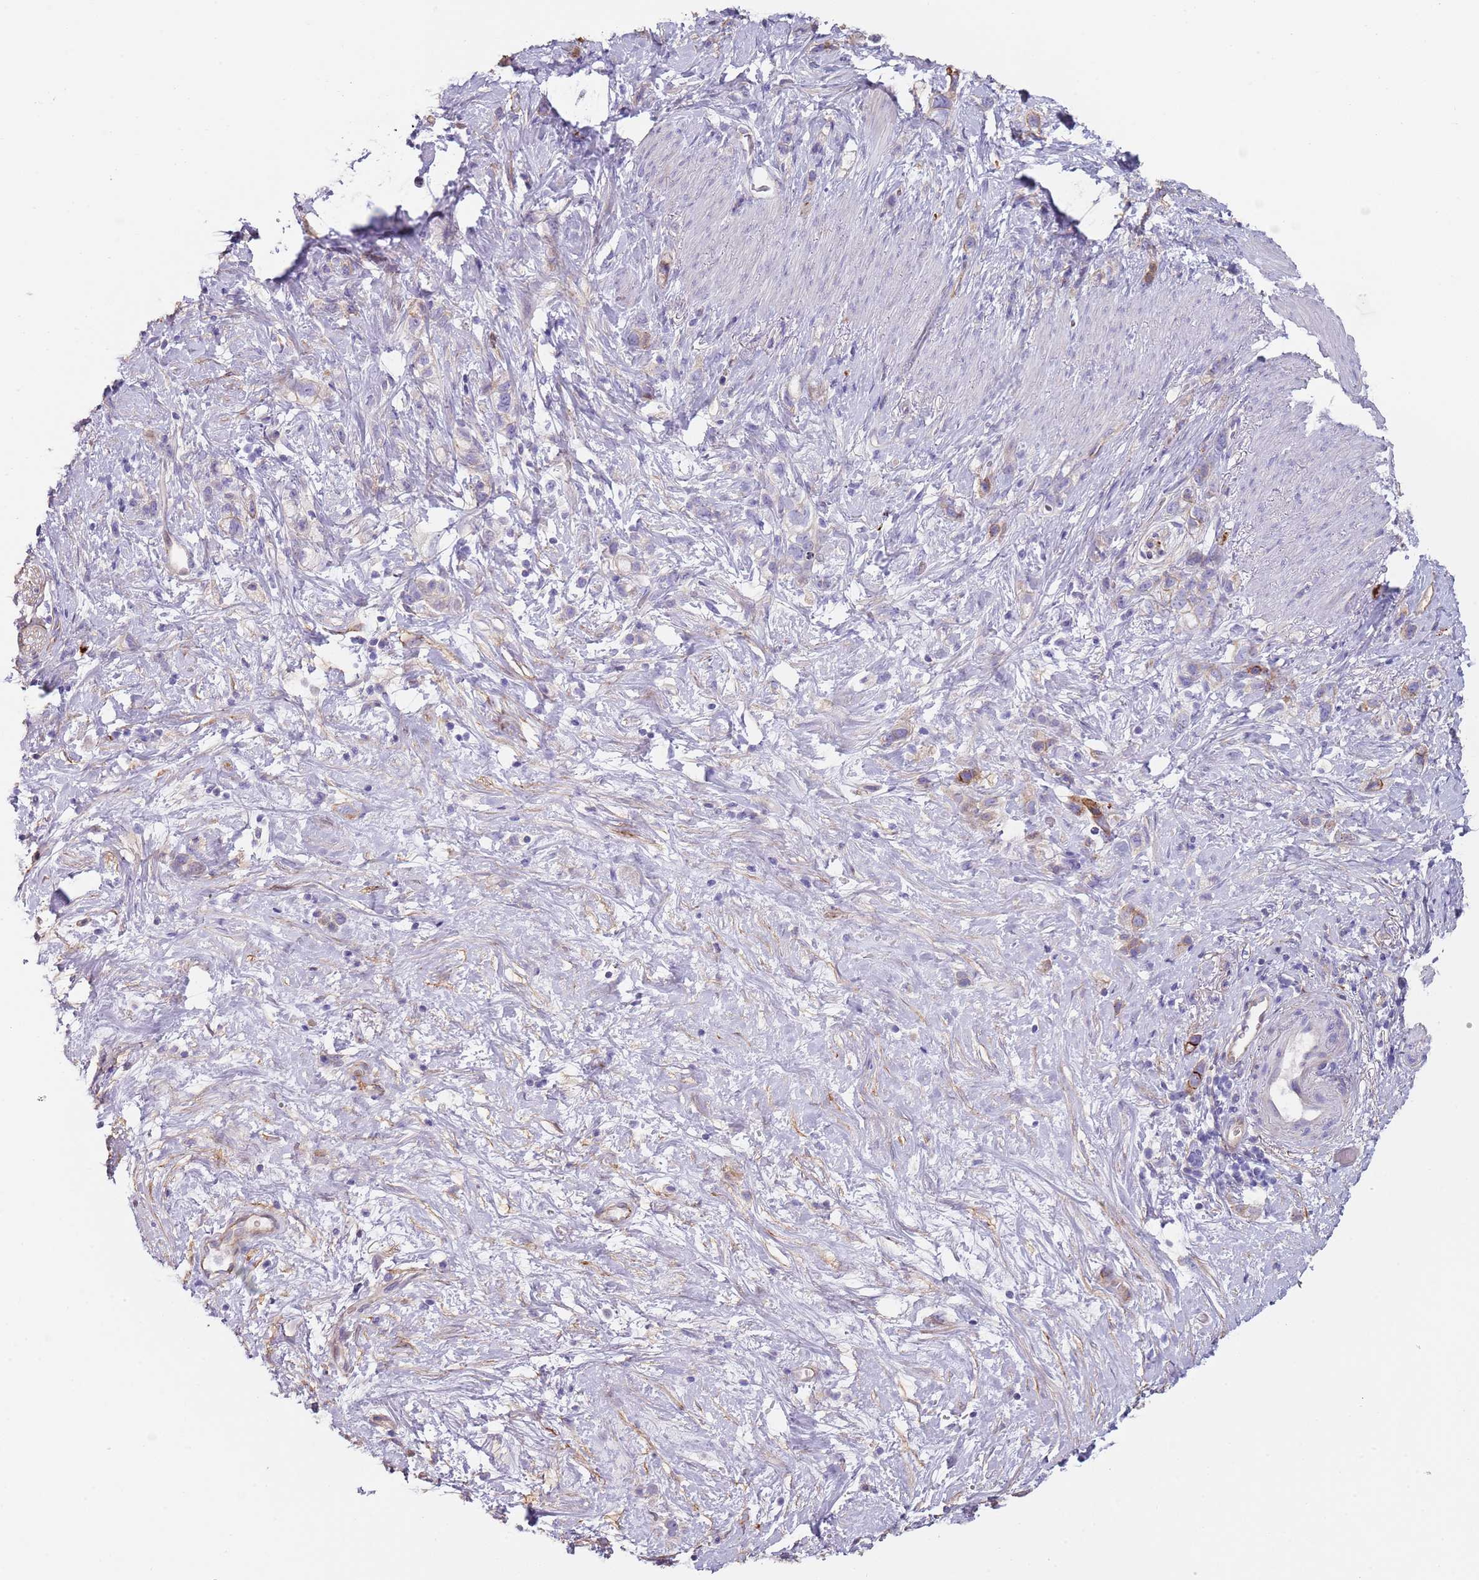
{"staining": {"intensity": "strong", "quantity": "<25%", "location": "cytoplasmic/membranous"}, "tissue": "stomach cancer", "cell_type": "Tumor cells", "image_type": "cancer", "snomed": [{"axis": "morphology", "description": "Adenocarcinoma, NOS"}, {"axis": "topography", "description": "Stomach"}], "caption": "Immunohistochemical staining of human adenocarcinoma (stomach) shows medium levels of strong cytoplasmic/membranous staining in approximately <25% of tumor cells.", "gene": "NBPF3", "patient": {"sex": "female", "age": 65}}